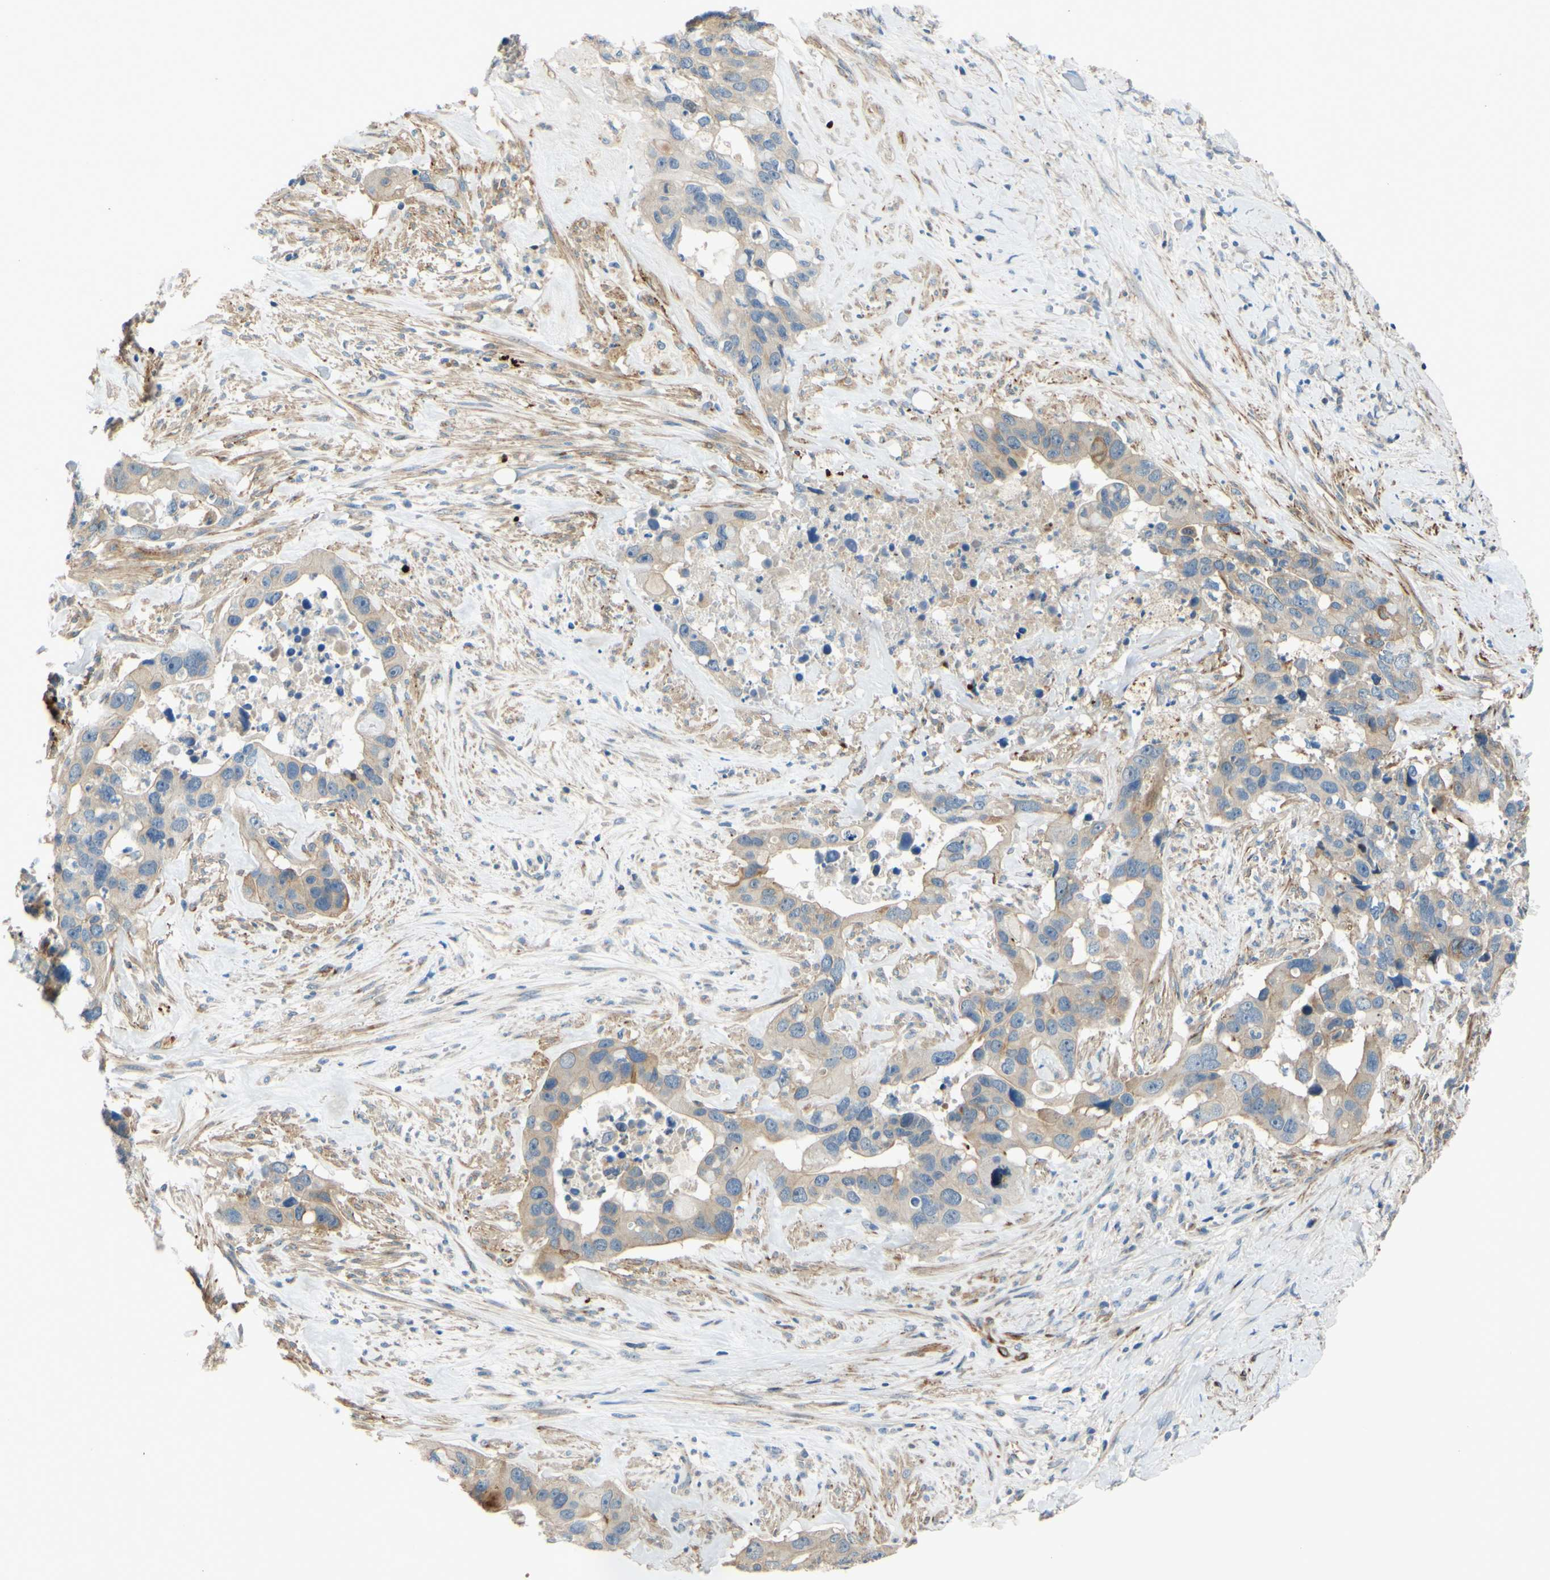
{"staining": {"intensity": "weak", "quantity": ">75%", "location": "cytoplasmic/membranous"}, "tissue": "liver cancer", "cell_type": "Tumor cells", "image_type": "cancer", "snomed": [{"axis": "morphology", "description": "Cholangiocarcinoma"}, {"axis": "topography", "description": "Liver"}], "caption": "The image reveals staining of liver cholangiocarcinoma, revealing weak cytoplasmic/membranous protein expression (brown color) within tumor cells. (Stains: DAB in brown, nuclei in blue, Microscopy: brightfield microscopy at high magnification).", "gene": "ARHGAP1", "patient": {"sex": "female", "age": 65}}